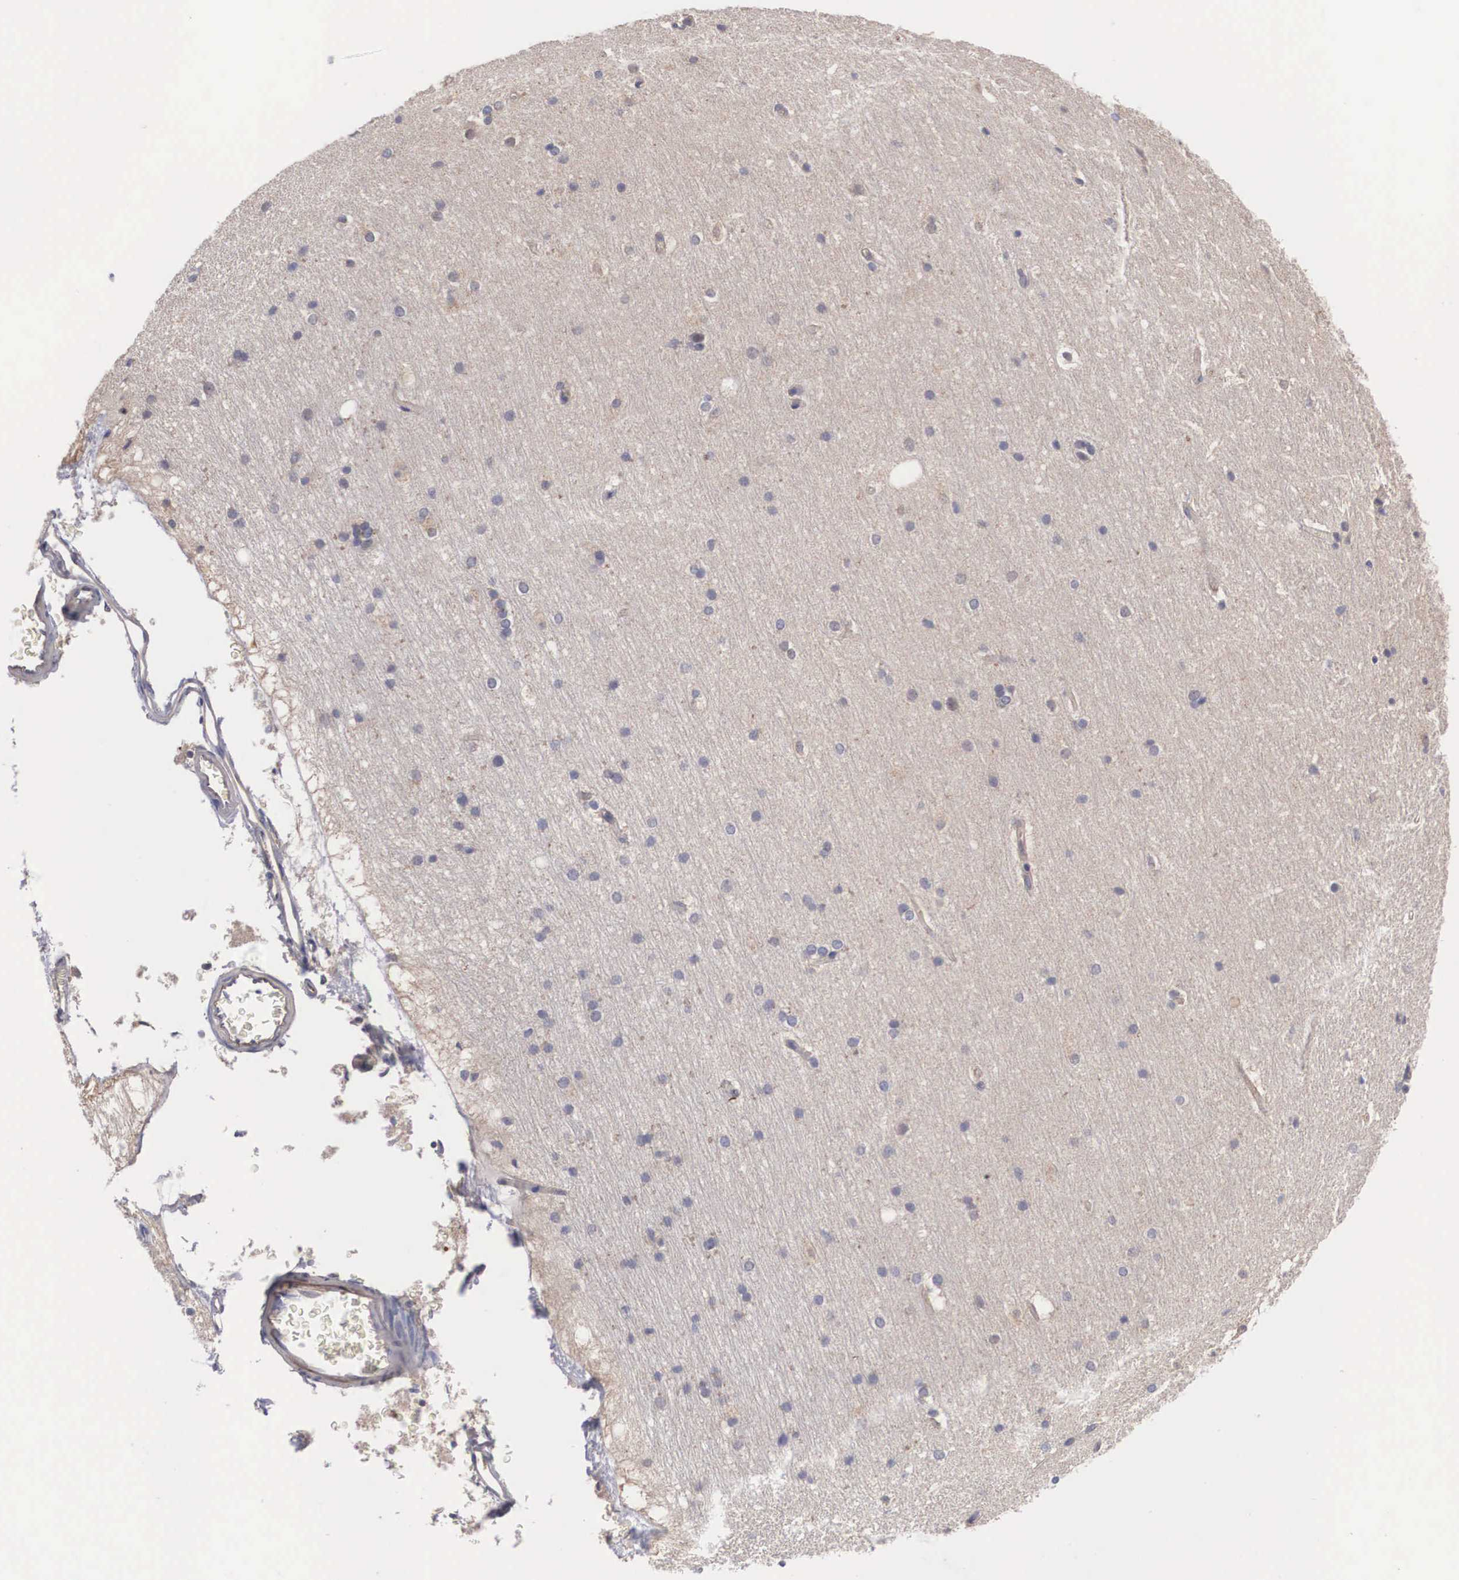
{"staining": {"intensity": "weak", "quantity": "25%-75%", "location": "cytoplasmic/membranous"}, "tissue": "cerebral cortex", "cell_type": "Endothelial cells", "image_type": "normal", "snomed": [{"axis": "morphology", "description": "Normal tissue, NOS"}, {"axis": "topography", "description": "Cerebral cortex"}, {"axis": "topography", "description": "Hippocampus"}], "caption": "Brown immunohistochemical staining in normal human cerebral cortex shows weak cytoplasmic/membranous positivity in approximately 25%-75% of endothelial cells.", "gene": "ABHD4", "patient": {"sex": "female", "age": 19}}